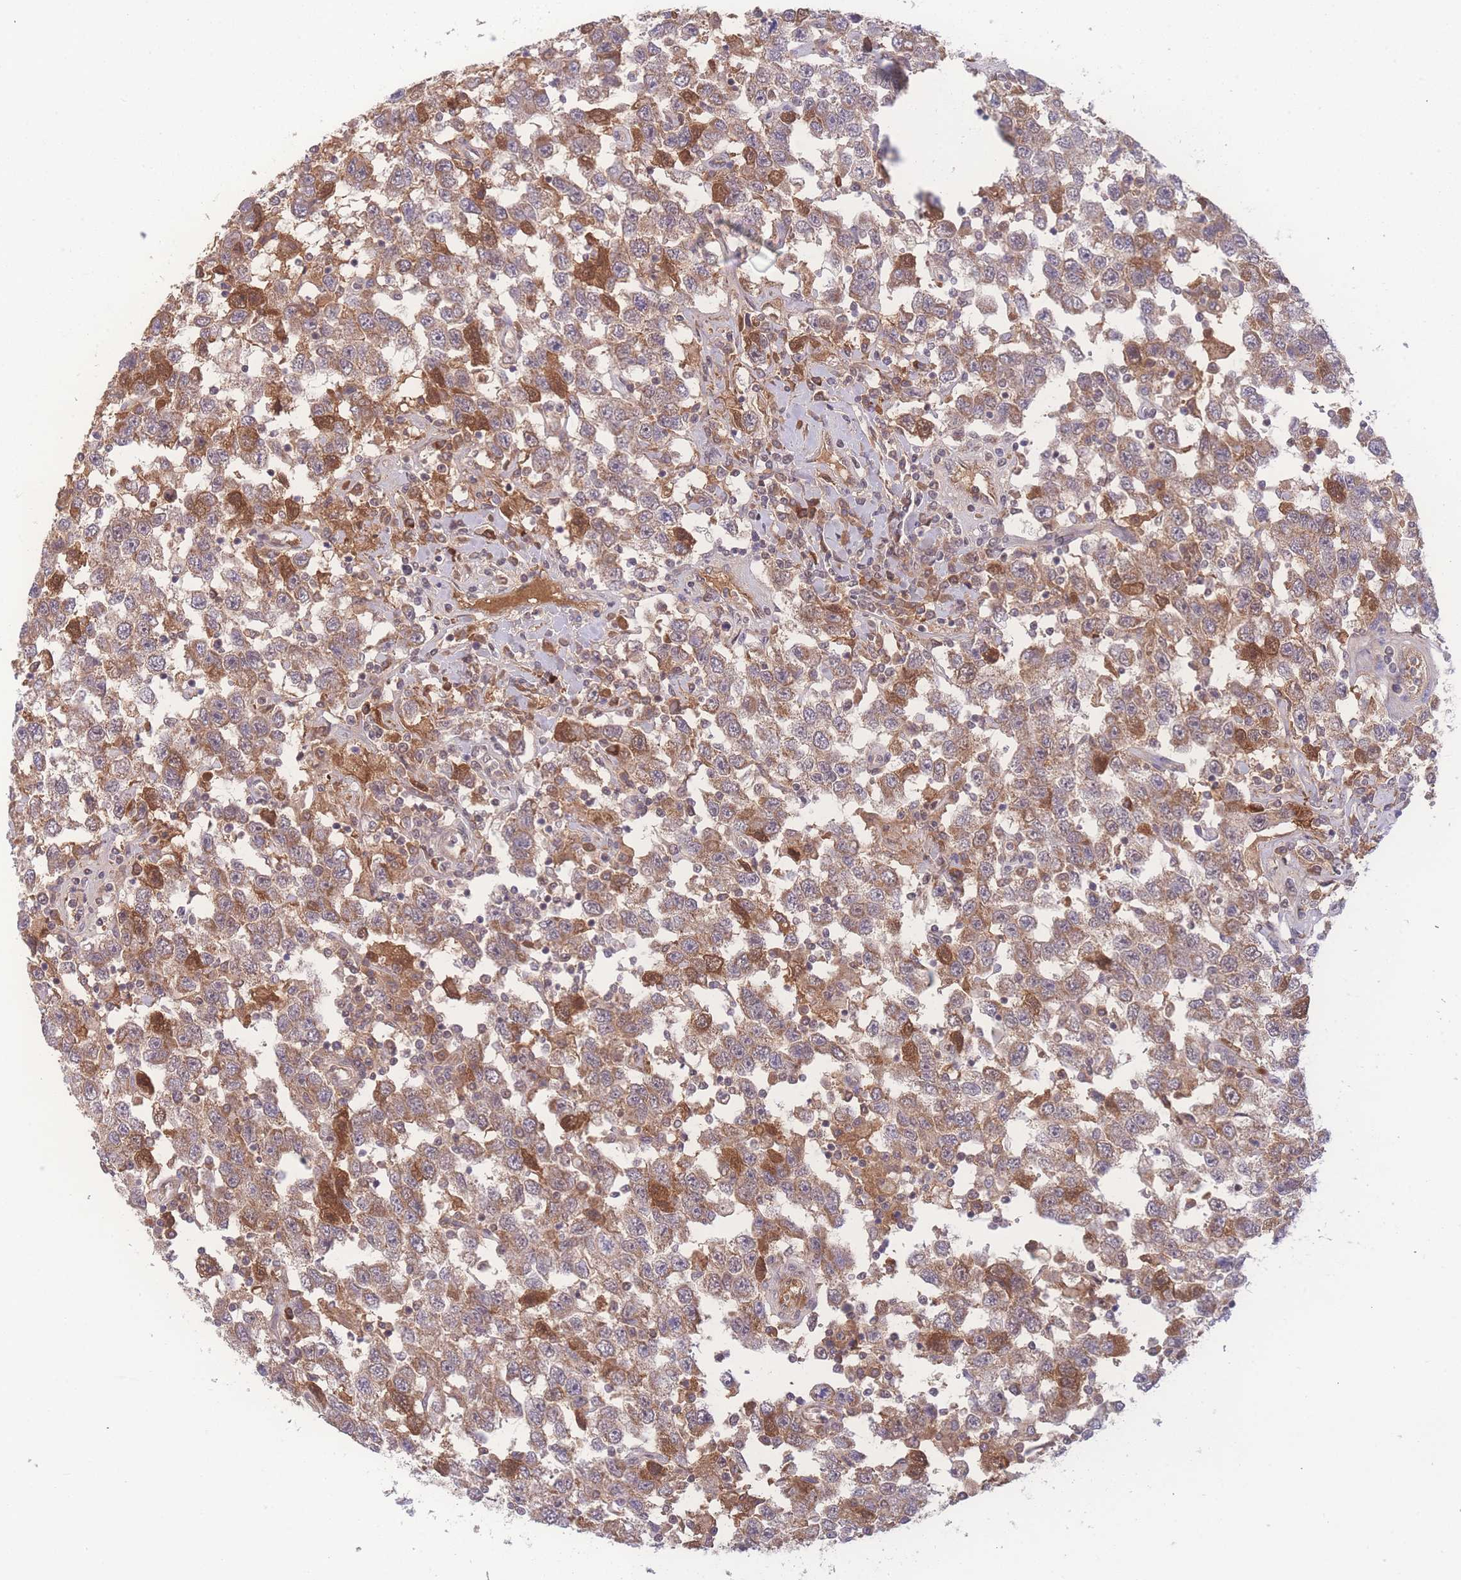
{"staining": {"intensity": "moderate", "quantity": "25%-75%", "location": "cytoplasmic/membranous"}, "tissue": "testis cancer", "cell_type": "Tumor cells", "image_type": "cancer", "snomed": [{"axis": "morphology", "description": "Seminoma, NOS"}, {"axis": "topography", "description": "Testis"}], "caption": "Testis cancer was stained to show a protein in brown. There is medium levels of moderate cytoplasmic/membranous staining in approximately 25%-75% of tumor cells.", "gene": "RAVER1", "patient": {"sex": "male", "age": 41}}